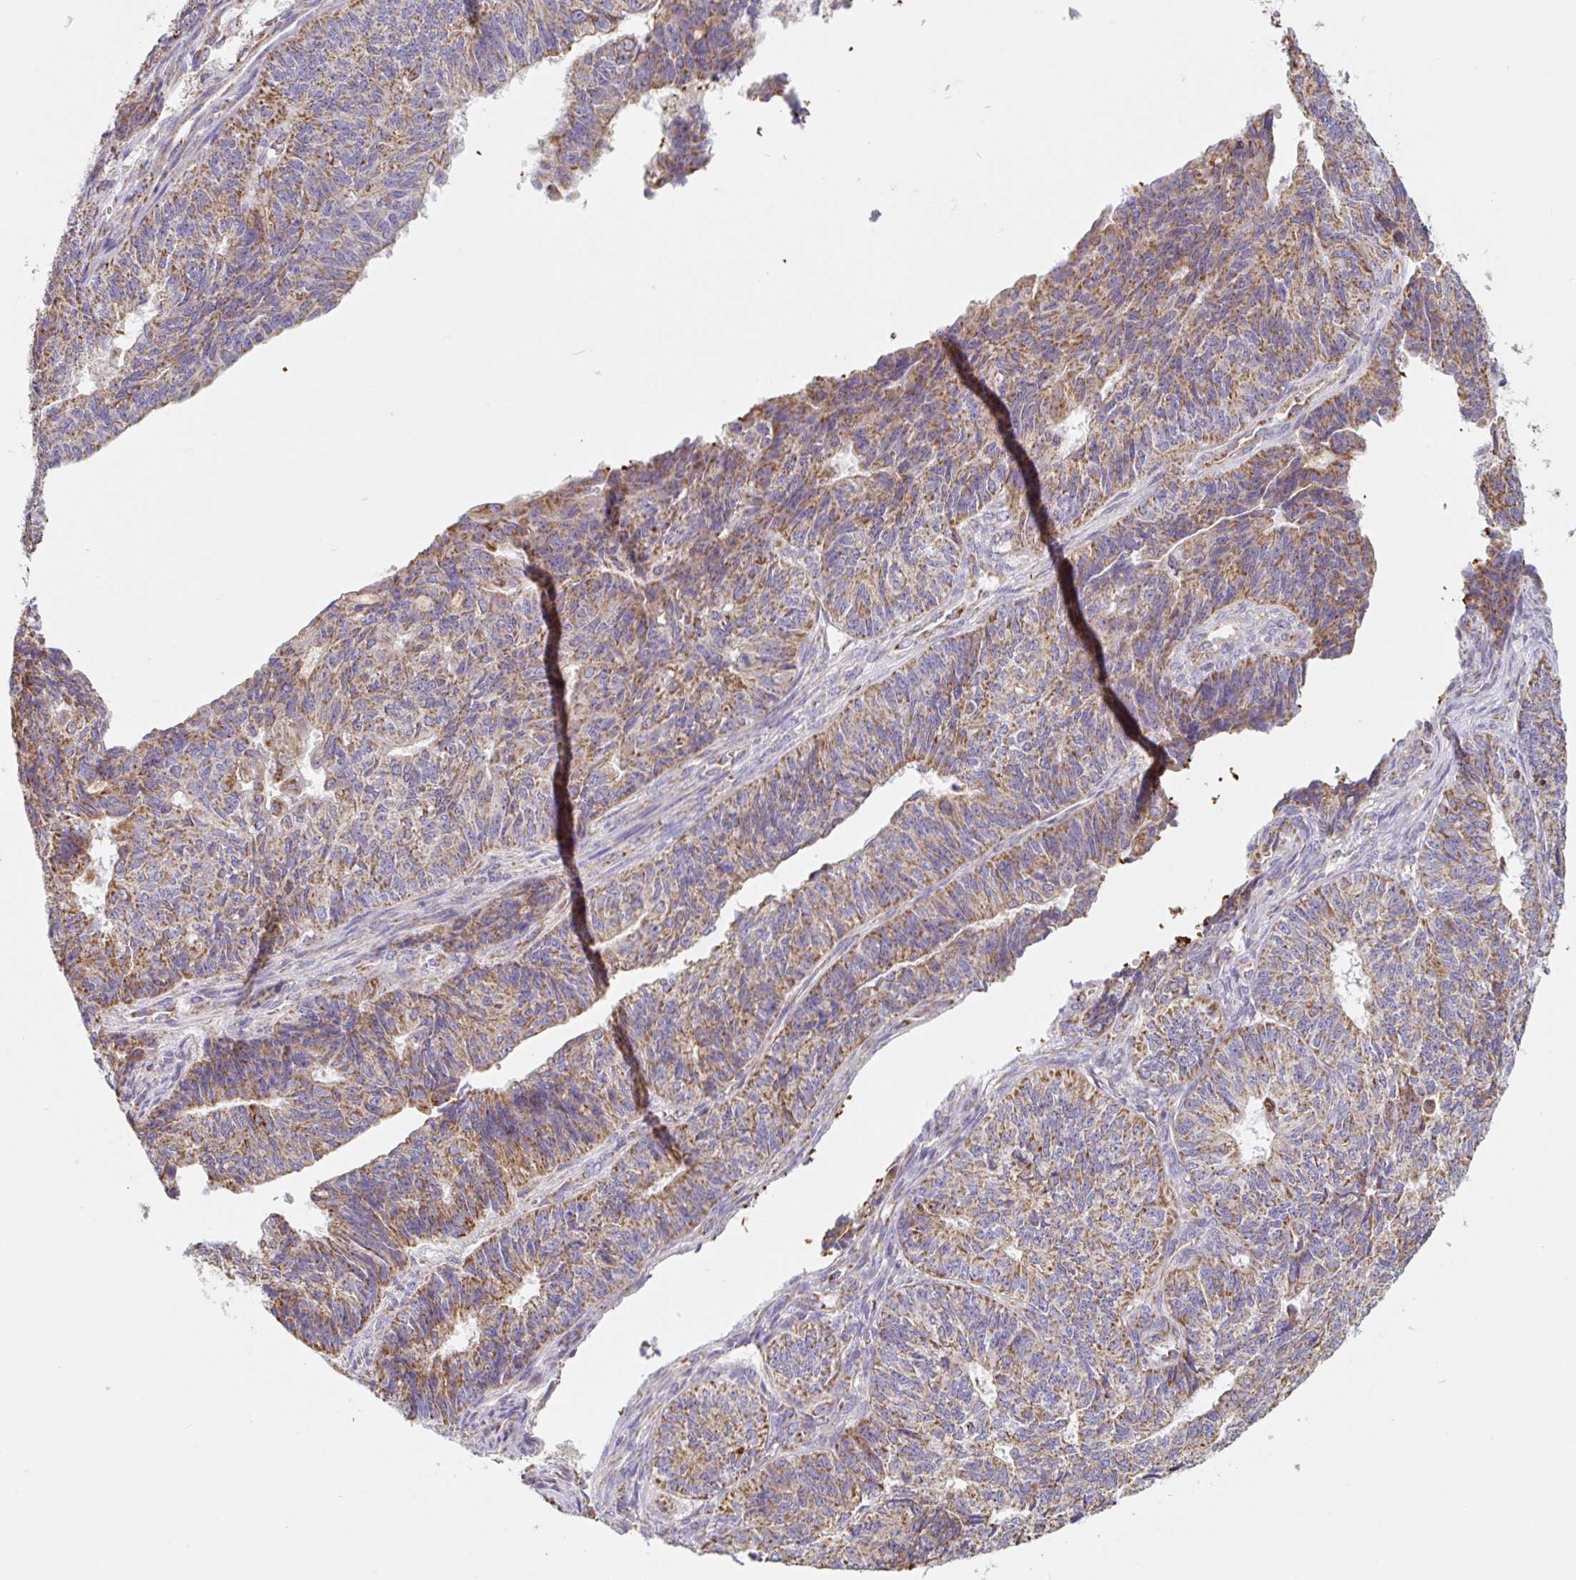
{"staining": {"intensity": "moderate", "quantity": ">75%", "location": "cytoplasmic/membranous"}, "tissue": "endometrial cancer", "cell_type": "Tumor cells", "image_type": "cancer", "snomed": [{"axis": "morphology", "description": "Adenocarcinoma, NOS"}, {"axis": "topography", "description": "Endometrium"}], "caption": "The photomicrograph reveals immunohistochemical staining of adenocarcinoma (endometrial). There is moderate cytoplasmic/membranous staining is appreciated in about >75% of tumor cells.", "gene": "MT-CO2", "patient": {"sex": "female", "age": 32}}